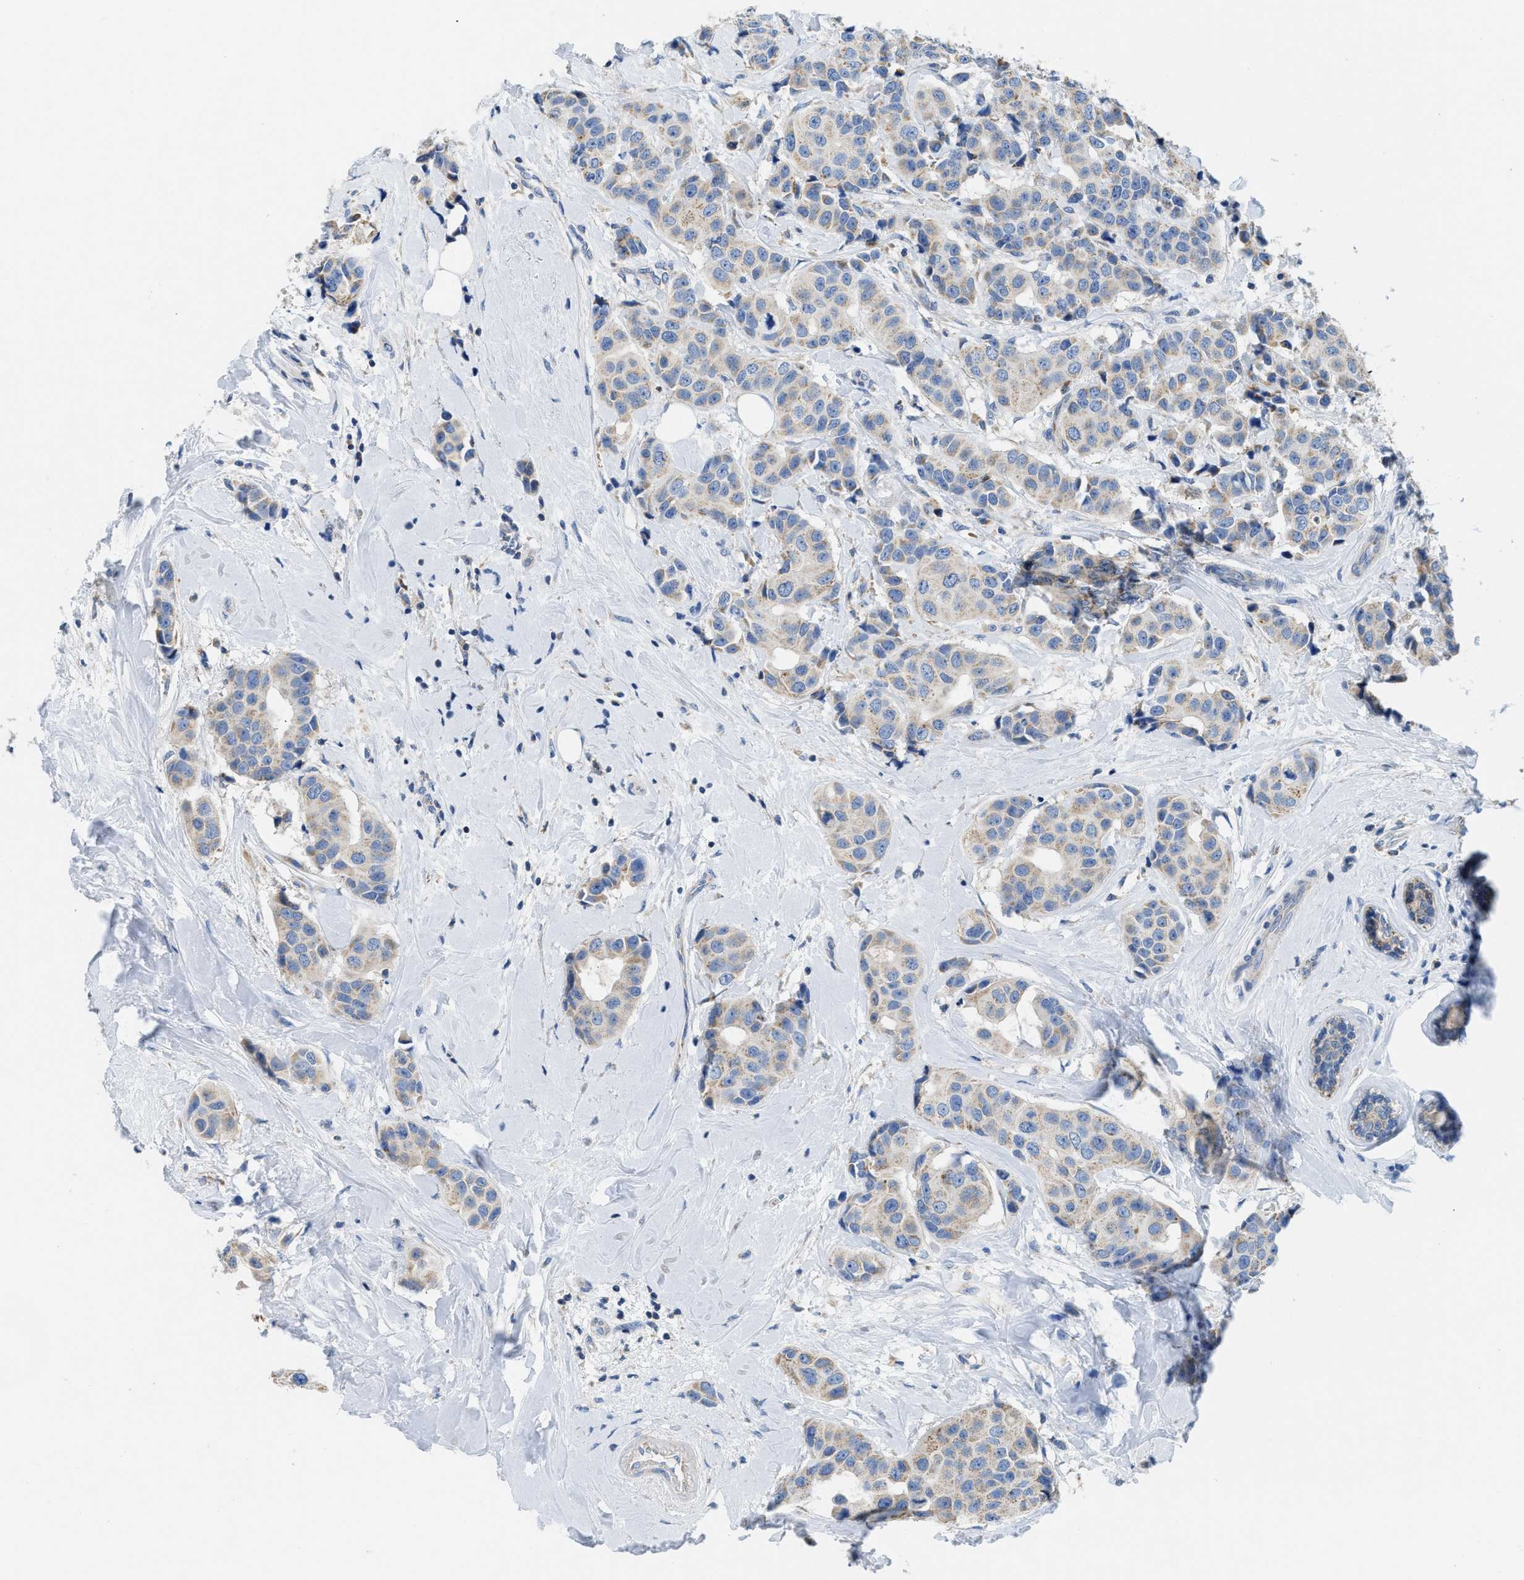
{"staining": {"intensity": "weak", "quantity": "25%-75%", "location": "cytoplasmic/membranous"}, "tissue": "breast cancer", "cell_type": "Tumor cells", "image_type": "cancer", "snomed": [{"axis": "morphology", "description": "Normal tissue, NOS"}, {"axis": "morphology", "description": "Duct carcinoma"}, {"axis": "topography", "description": "Breast"}], "caption": "This image demonstrates immunohistochemistry staining of breast cancer, with low weak cytoplasmic/membranous expression in about 25%-75% of tumor cells.", "gene": "SLC25A13", "patient": {"sex": "female", "age": 39}}